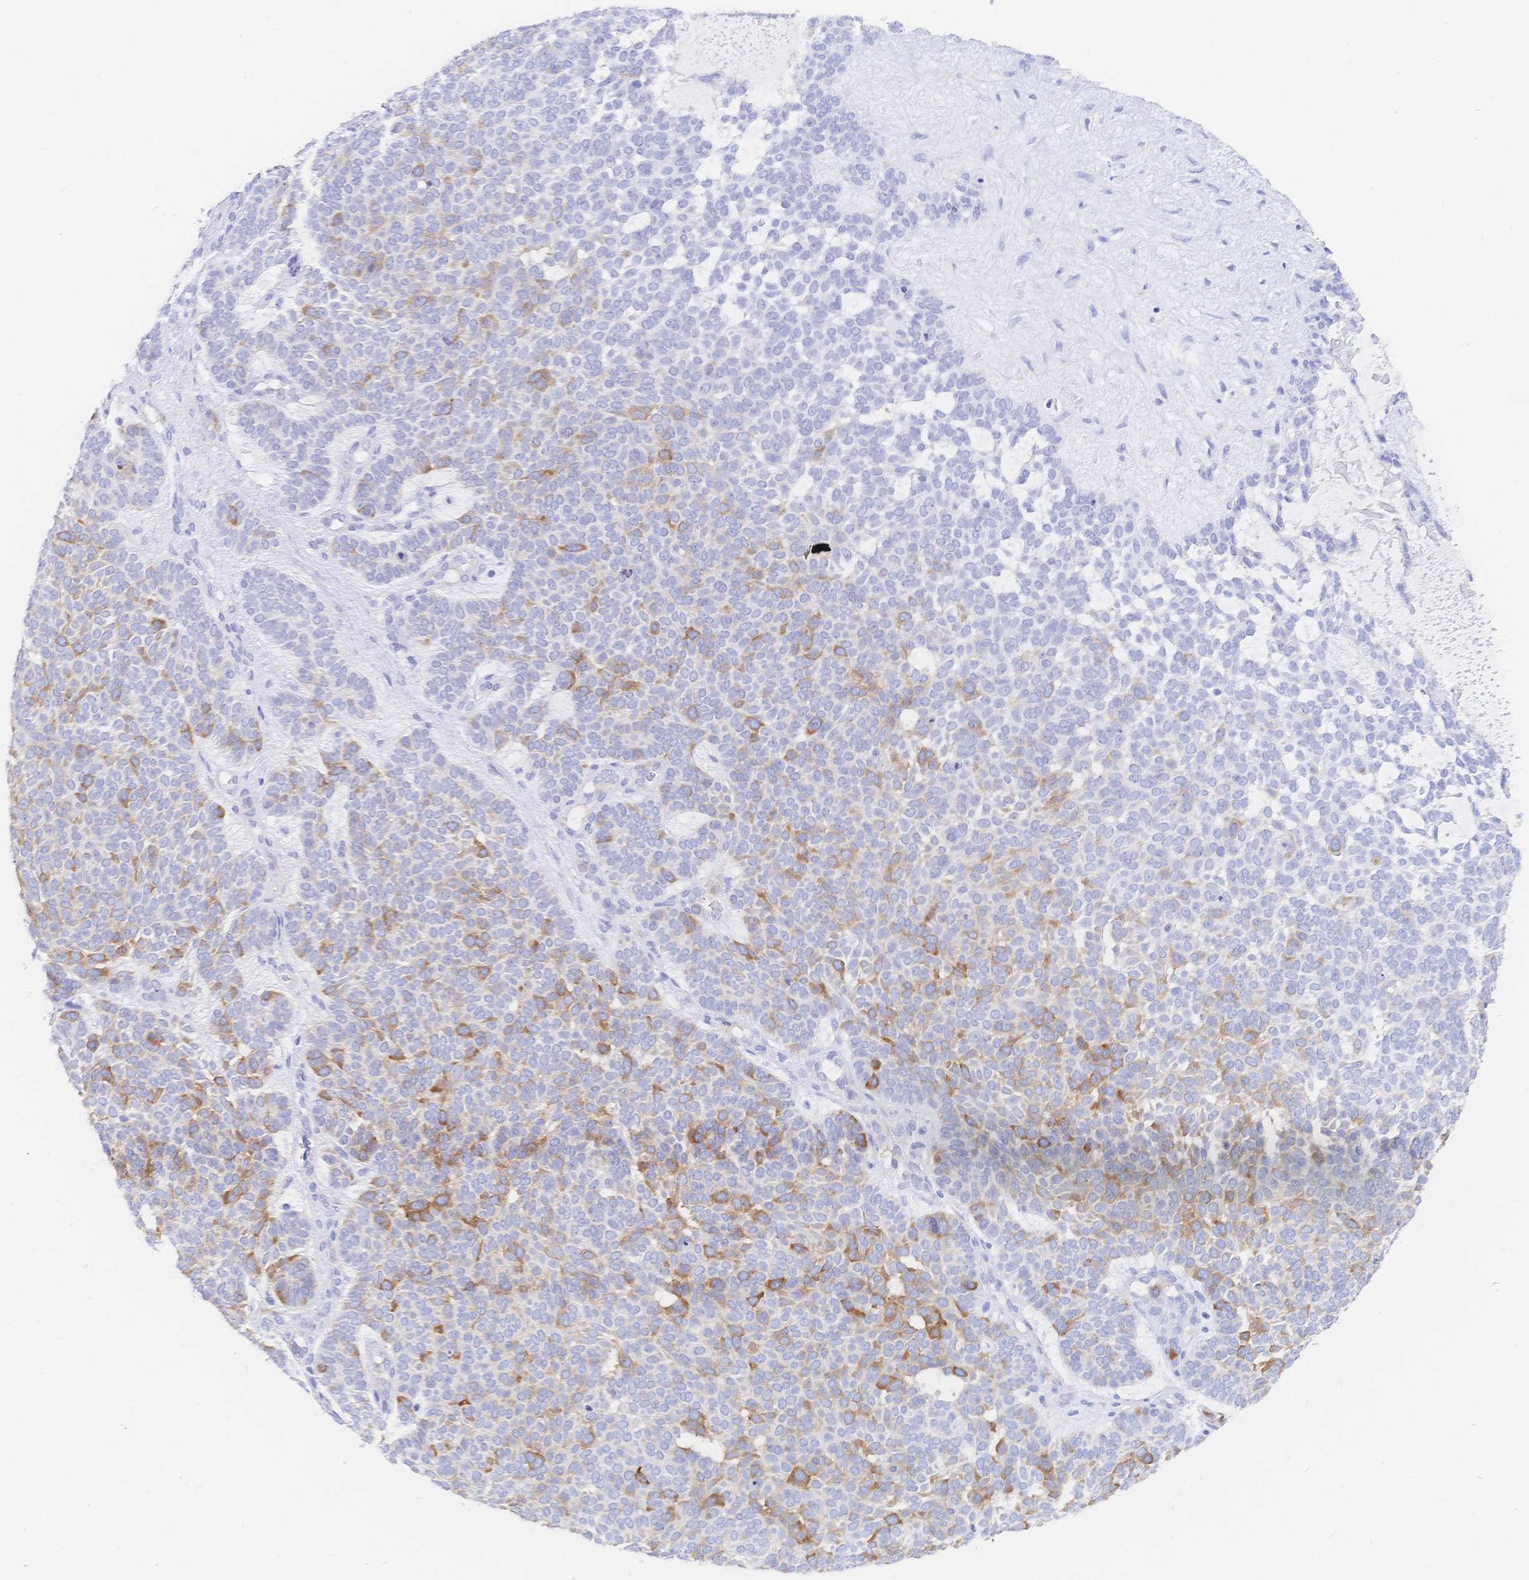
{"staining": {"intensity": "moderate", "quantity": "<25%", "location": "cytoplasmic/membranous"}, "tissue": "skin cancer", "cell_type": "Tumor cells", "image_type": "cancer", "snomed": [{"axis": "morphology", "description": "Basal cell carcinoma"}, {"axis": "topography", "description": "Skin"}], "caption": "Immunohistochemical staining of basal cell carcinoma (skin) shows moderate cytoplasmic/membranous protein positivity in approximately <25% of tumor cells.", "gene": "RRM1", "patient": {"sex": "female", "age": 82}}